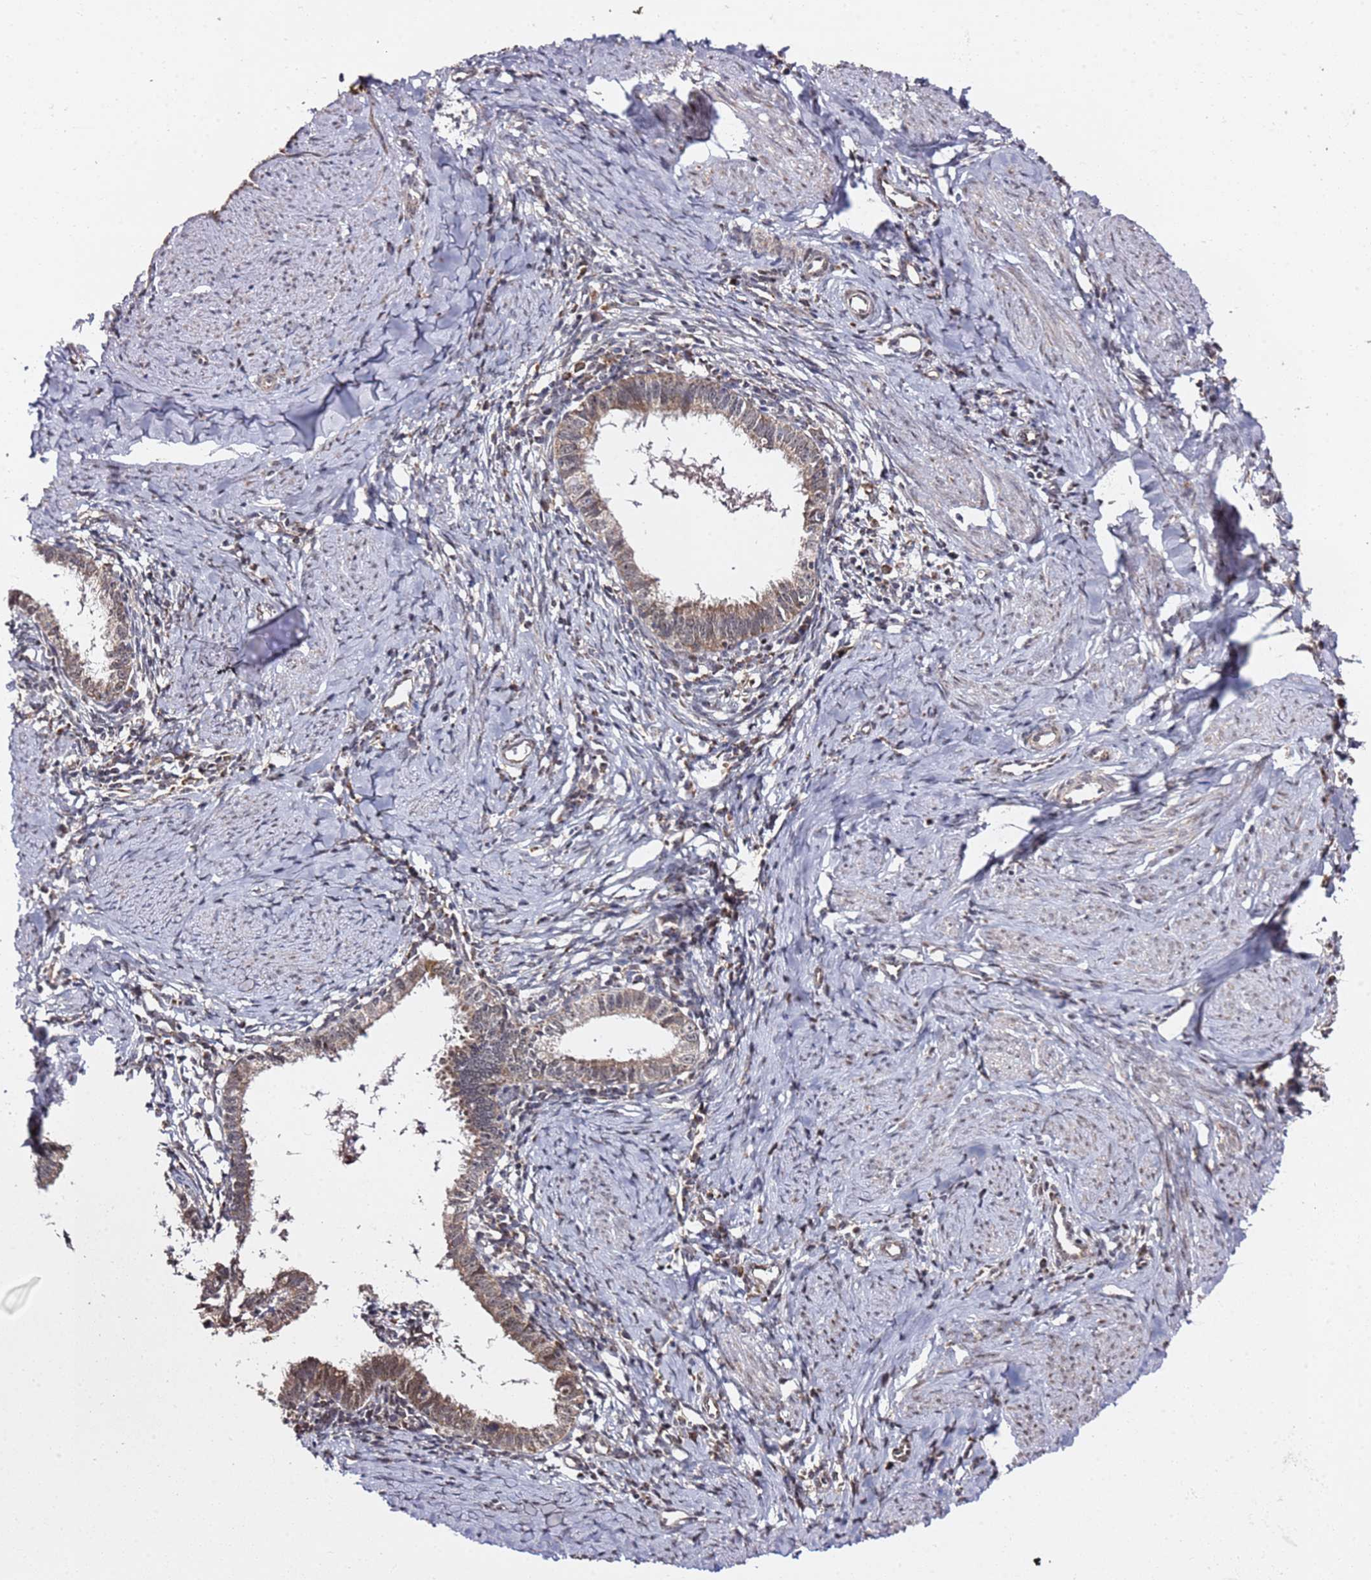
{"staining": {"intensity": "weak", "quantity": ">75%", "location": "cytoplasmic/membranous,nuclear"}, "tissue": "cervical cancer", "cell_type": "Tumor cells", "image_type": "cancer", "snomed": [{"axis": "morphology", "description": "Adenocarcinoma, NOS"}, {"axis": "topography", "description": "Cervix"}], "caption": "Immunohistochemical staining of cervical cancer (adenocarcinoma) exhibits low levels of weak cytoplasmic/membranous and nuclear positivity in about >75% of tumor cells.", "gene": "TP53AIP1", "patient": {"sex": "female", "age": 36}}